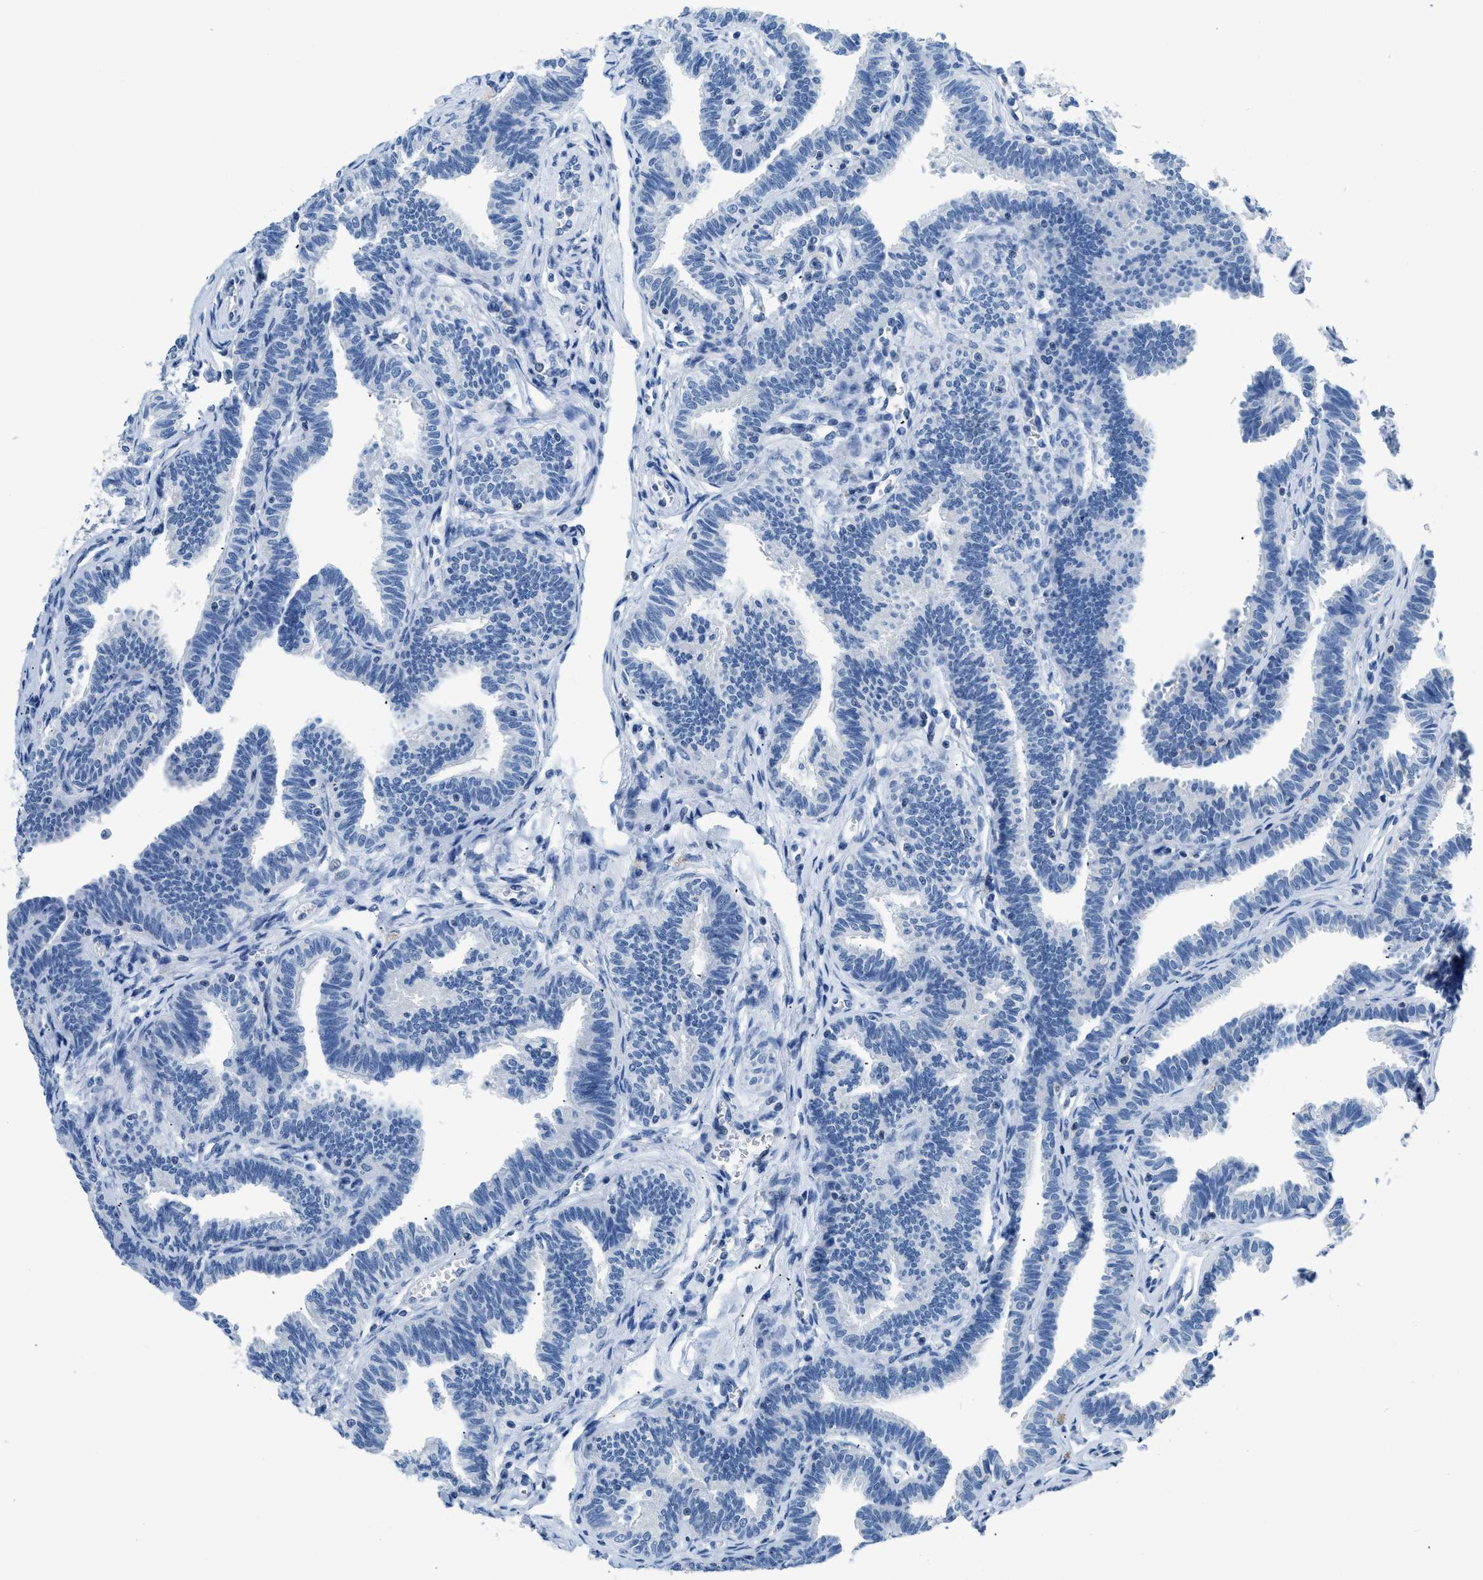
{"staining": {"intensity": "negative", "quantity": "none", "location": "none"}, "tissue": "fallopian tube", "cell_type": "Glandular cells", "image_type": "normal", "snomed": [{"axis": "morphology", "description": "Normal tissue, NOS"}, {"axis": "topography", "description": "Fallopian tube"}, {"axis": "topography", "description": "Ovary"}], "caption": "Histopathology image shows no significant protein staining in glandular cells of unremarkable fallopian tube. (DAB IHC visualized using brightfield microscopy, high magnification).", "gene": "NFATC2", "patient": {"sex": "female", "age": 23}}